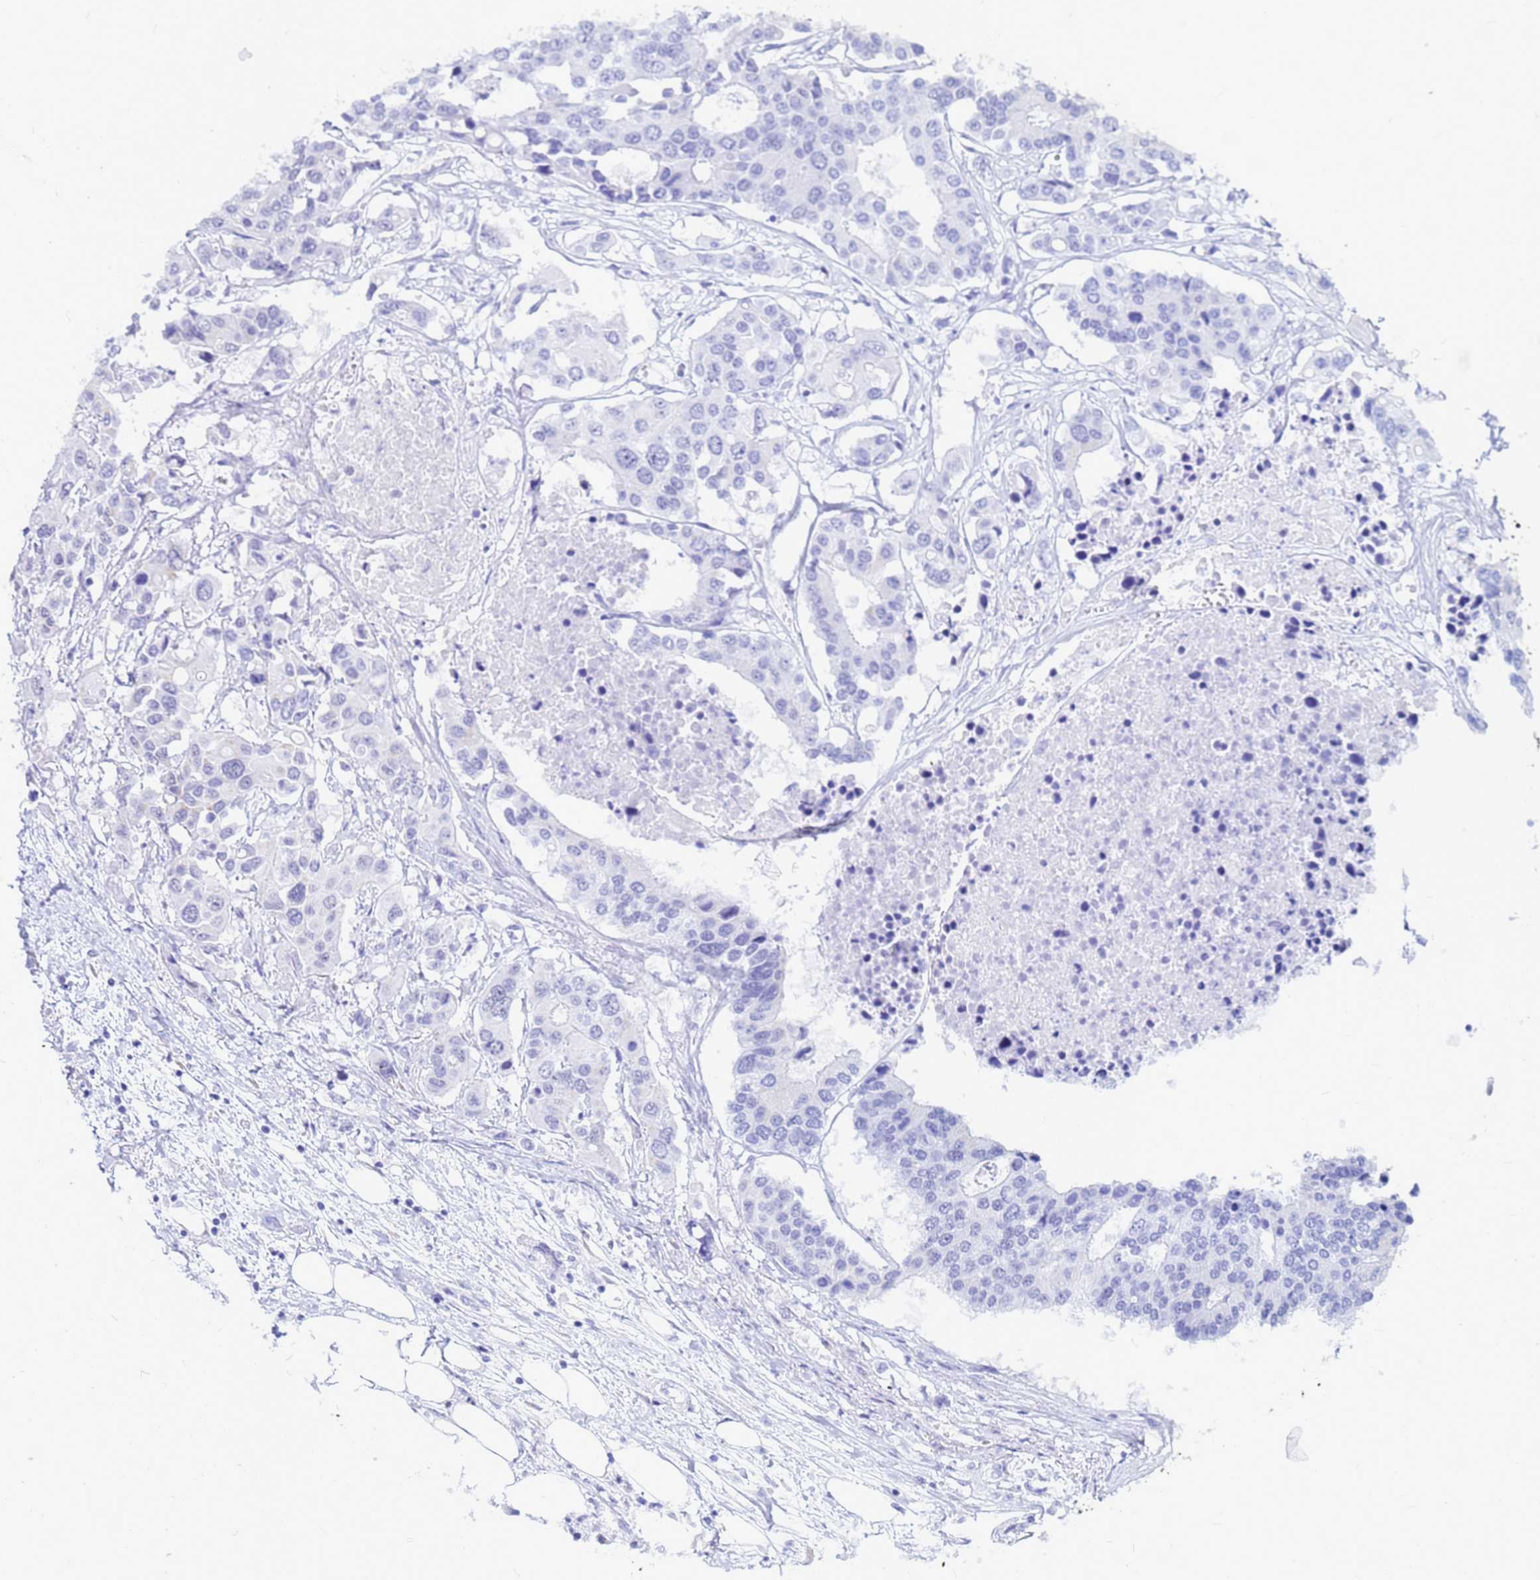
{"staining": {"intensity": "weak", "quantity": "25%-75%", "location": "nuclear"}, "tissue": "colorectal cancer", "cell_type": "Tumor cells", "image_type": "cancer", "snomed": [{"axis": "morphology", "description": "Adenocarcinoma, NOS"}, {"axis": "topography", "description": "Colon"}], "caption": "Protein analysis of adenocarcinoma (colorectal) tissue reveals weak nuclear expression in about 25%-75% of tumor cells.", "gene": "NCBP2", "patient": {"sex": "male", "age": 77}}